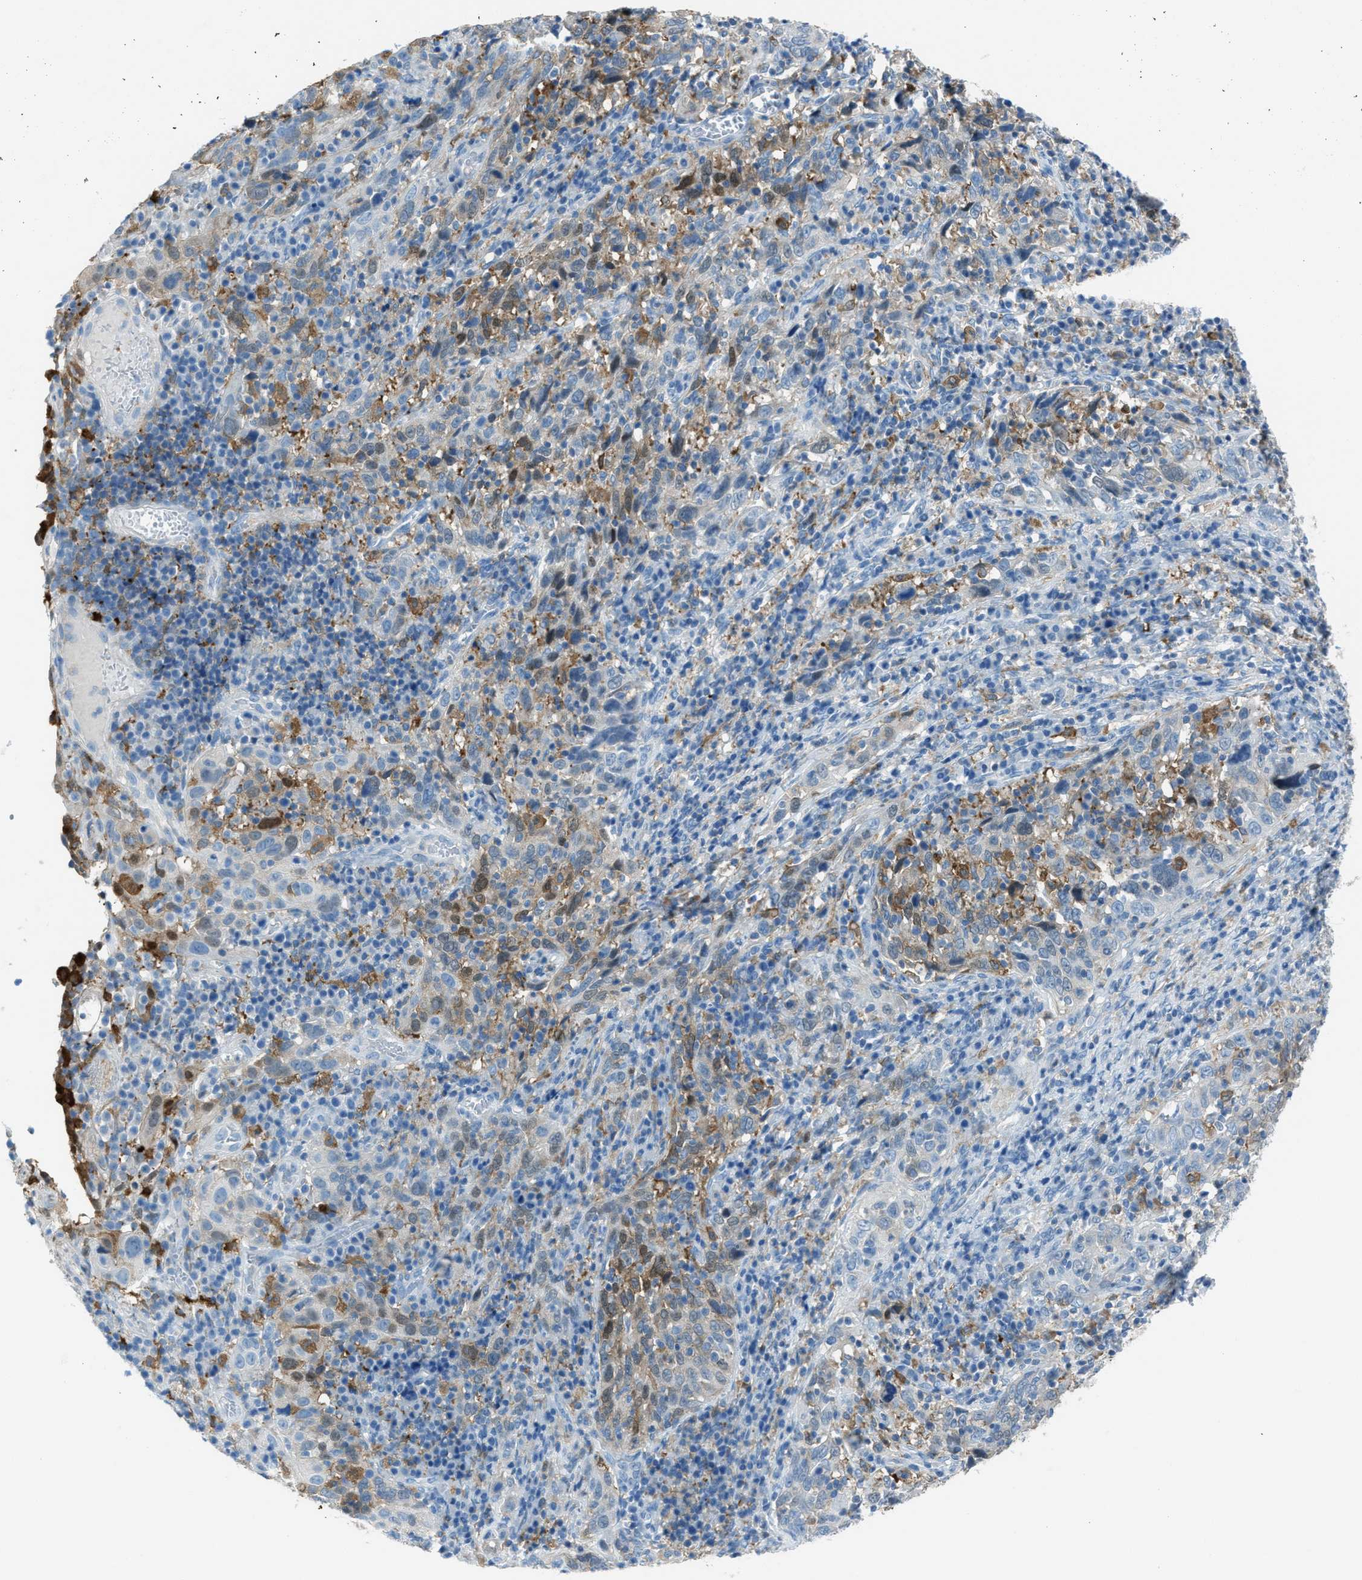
{"staining": {"intensity": "moderate", "quantity": "<25%", "location": "cytoplasmic/membranous"}, "tissue": "cervical cancer", "cell_type": "Tumor cells", "image_type": "cancer", "snomed": [{"axis": "morphology", "description": "Squamous cell carcinoma, NOS"}, {"axis": "topography", "description": "Cervix"}], "caption": "Human squamous cell carcinoma (cervical) stained with a protein marker exhibits moderate staining in tumor cells.", "gene": "MATCAP2", "patient": {"sex": "female", "age": 46}}